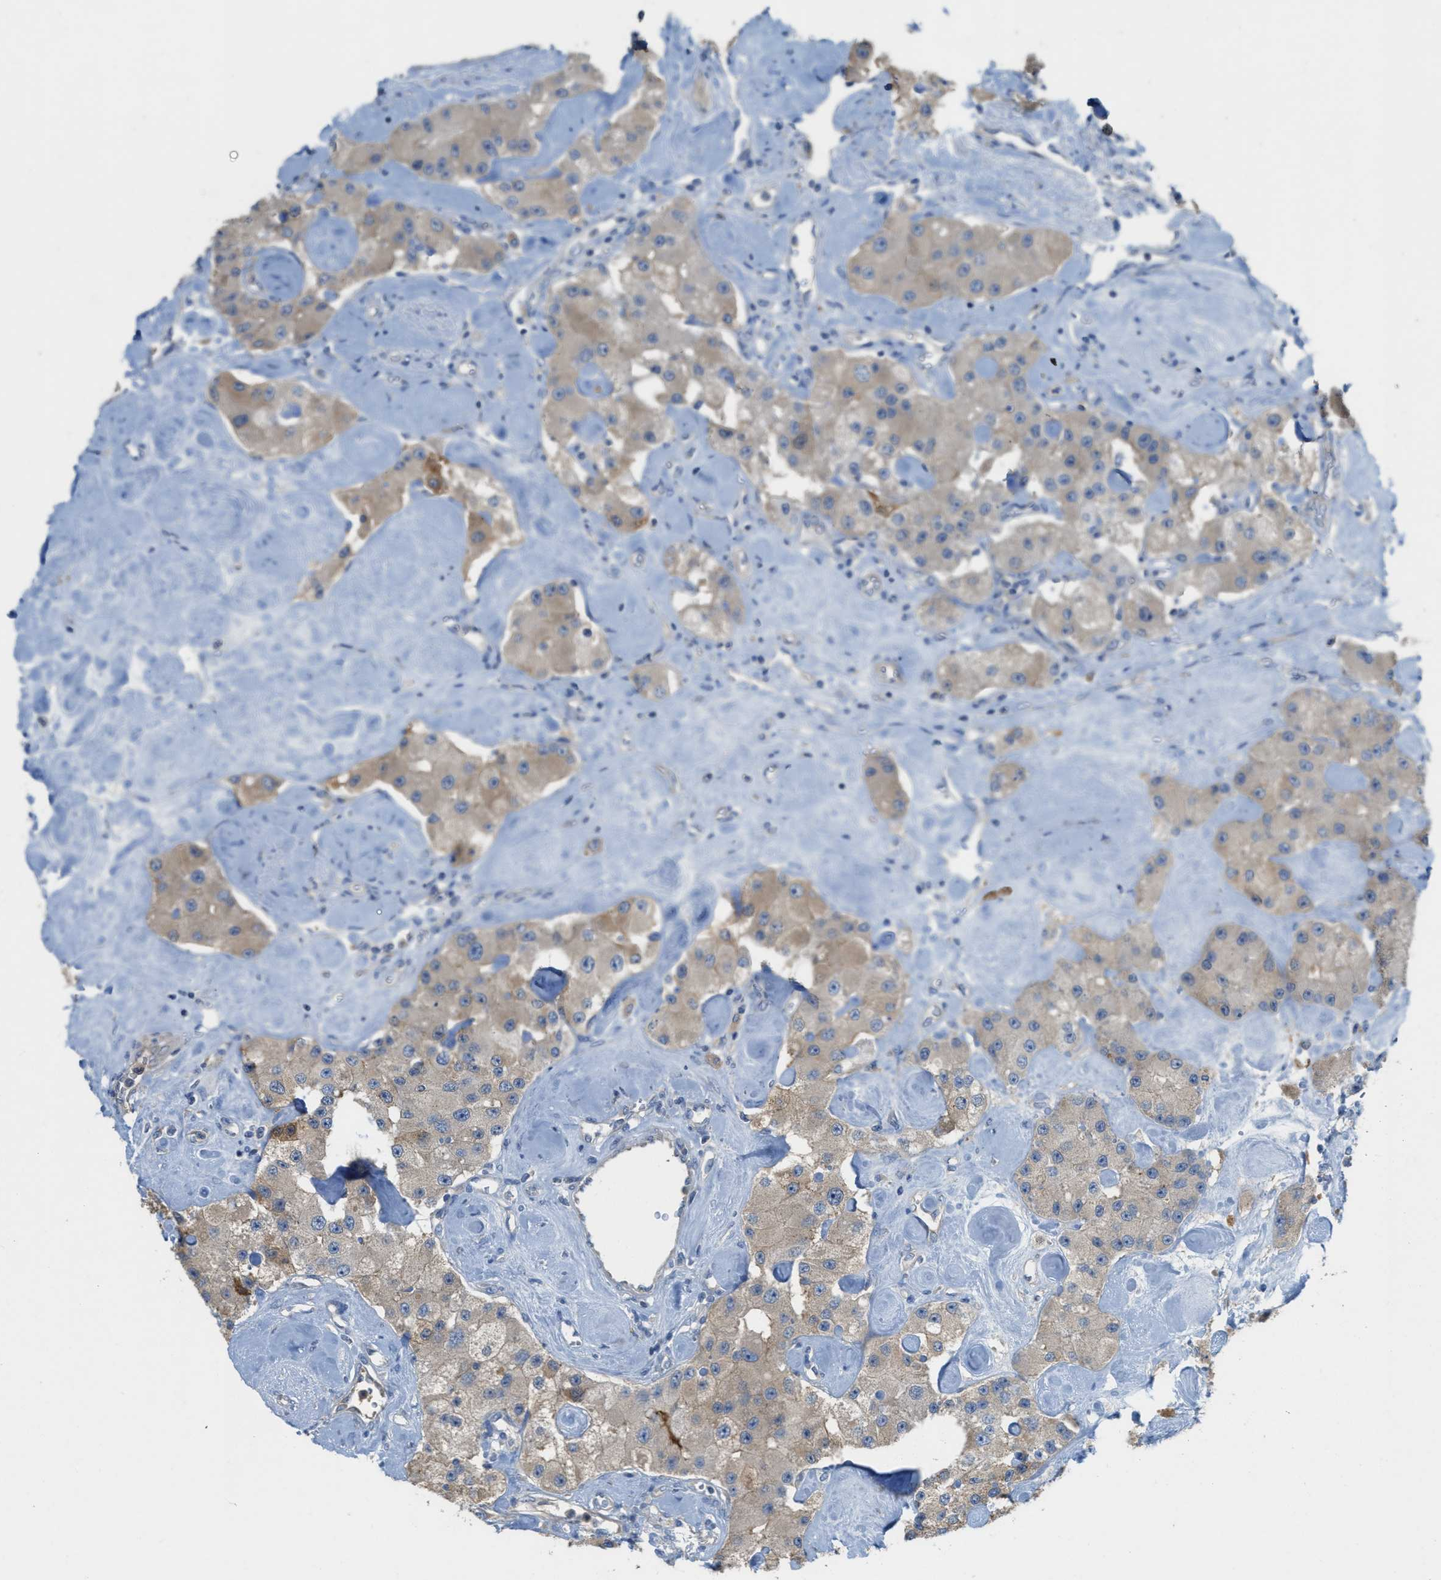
{"staining": {"intensity": "moderate", "quantity": ">75%", "location": "cytoplasmic/membranous"}, "tissue": "carcinoid", "cell_type": "Tumor cells", "image_type": "cancer", "snomed": [{"axis": "morphology", "description": "Carcinoid, malignant, NOS"}, {"axis": "topography", "description": "Pancreas"}], "caption": "An immunohistochemistry micrograph of tumor tissue is shown. Protein staining in brown labels moderate cytoplasmic/membranous positivity in carcinoid within tumor cells.", "gene": "UBA5", "patient": {"sex": "male", "age": 41}}